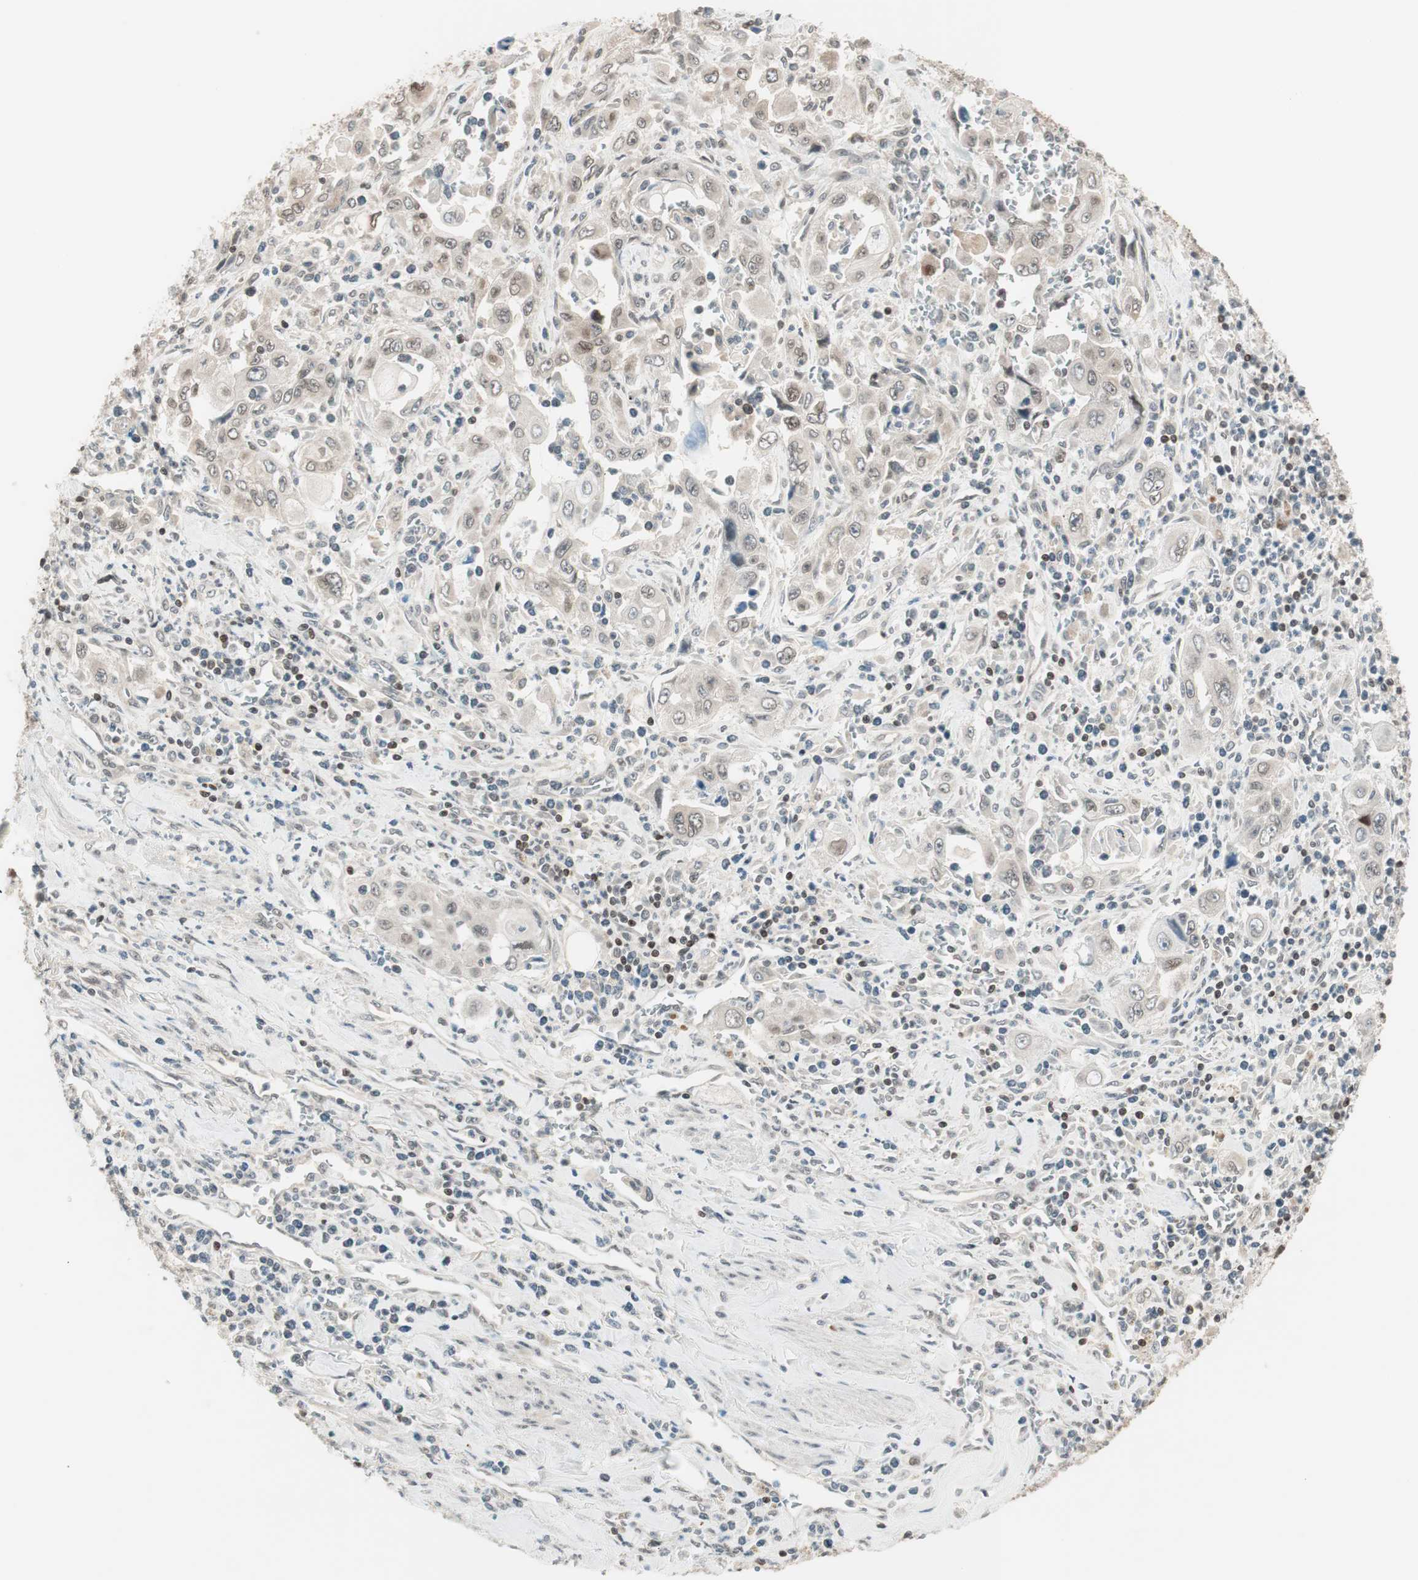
{"staining": {"intensity": "weak", "quantity": "<25%", "location": "cytoplasmic/membranous"}, "tissue": "pancreatic cancer", "cell_type": "Tumor cells", "image_type": "cancer", "snomed": [{"axis": "morphology", "description": "Adenocarcinoma, NOS"}, {"axis": "topography", "description": "Pancreas"}], "caption": "High magnification brightfield microscopy of pancreatic cancer stained with DAB (3,3'-diaminobenzidine) (brown) and counterstained with hematoxylin (blue): tumor cells show no significant staining.", "gene": "UBE2I", "patient": {"sex": "male", "age": 70}}